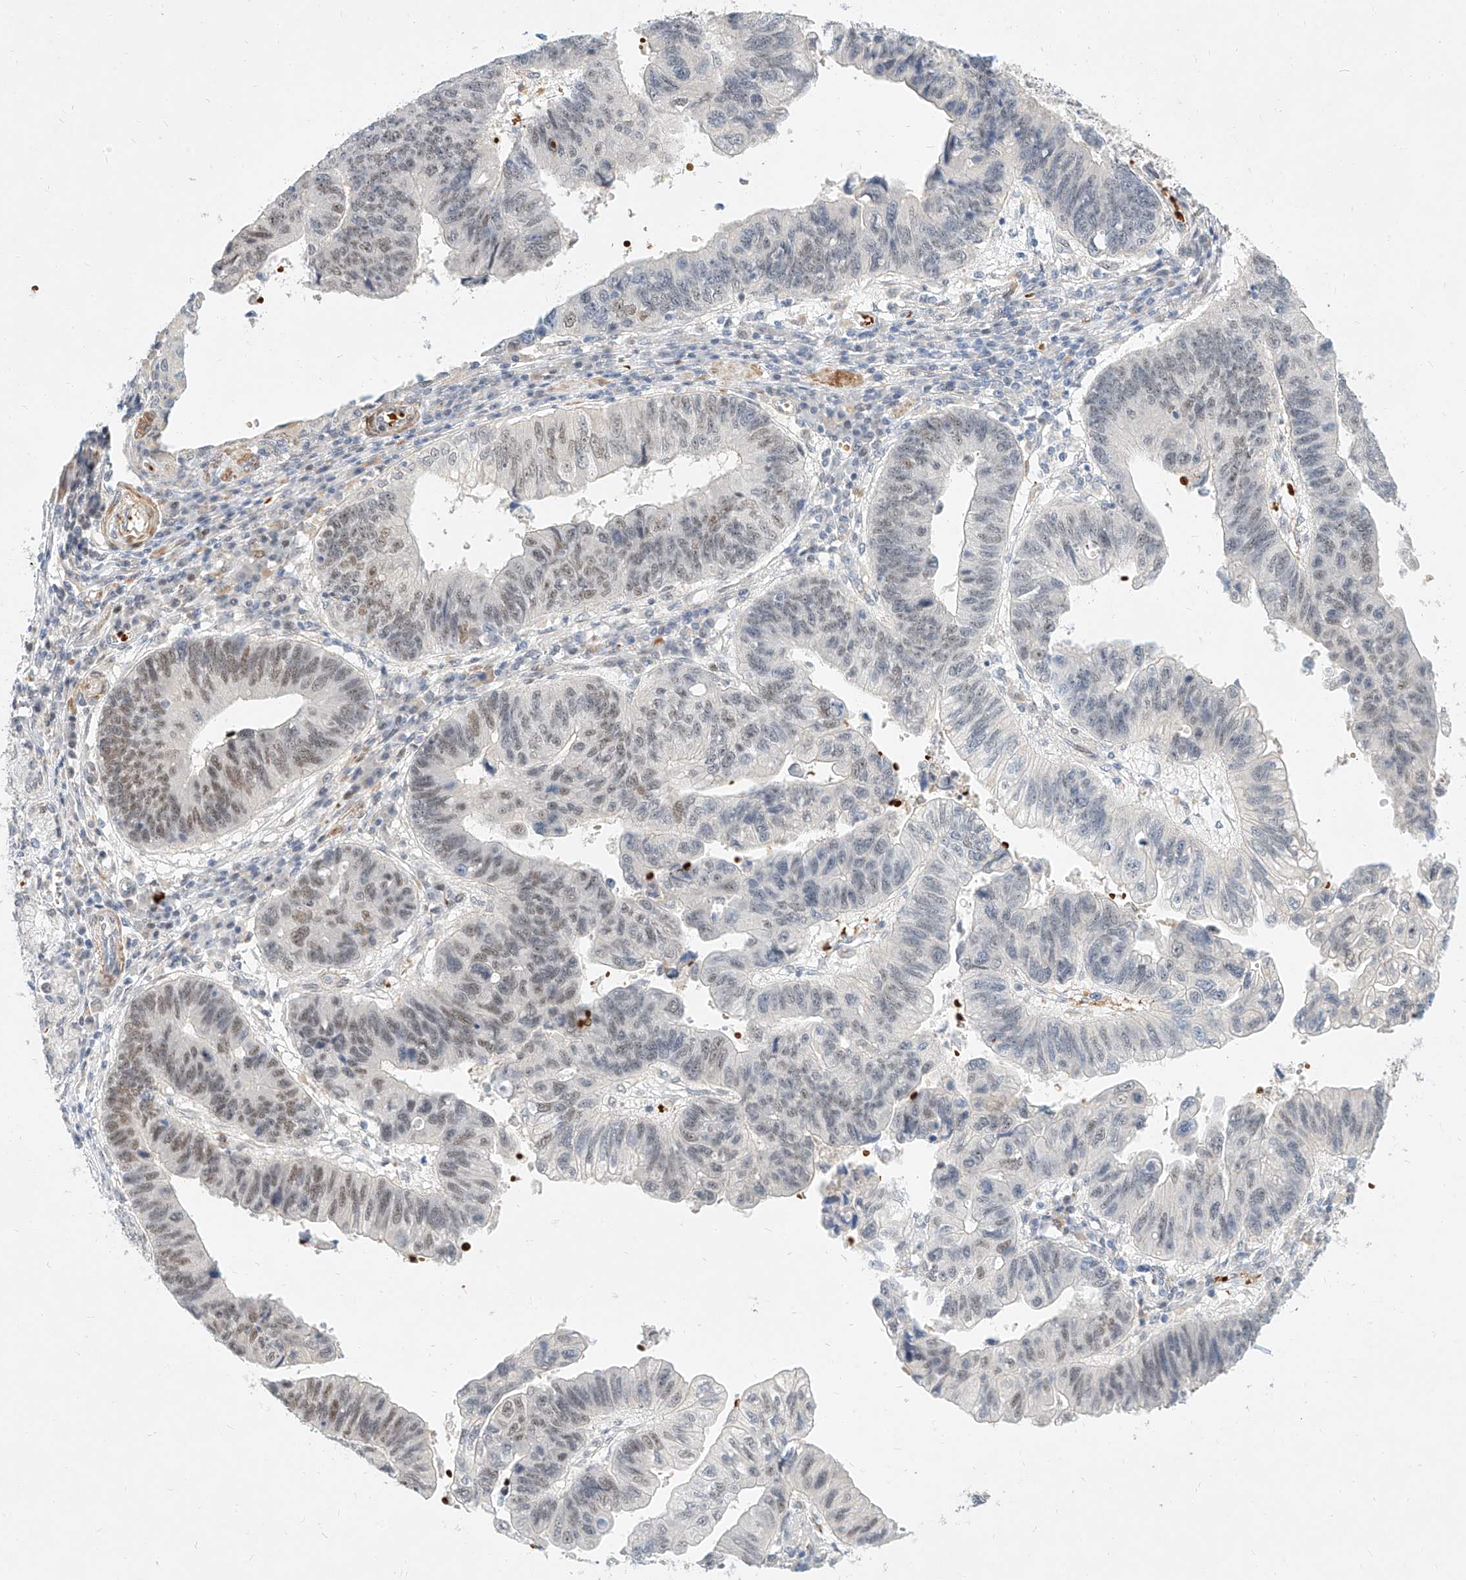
{"staining": {"intensity": "moderate", "quantity": "<25%", "location": "nuclear"}, "tissue": "stomach cancer", "cell_type": "Tumor cells", "image_type": "cancer", "snomed": [{"axis": "morphology", "description": "Adenocarcinoma, NOS"}, {"axis": "topography", "description": "Stomach"}], "caption": "Adenocarcinoma (stomach) stained with a protein marker shows moderate staining in tumor cells.", "gene": "CBX8", "patient": {"sex": "male", "age": 59}}